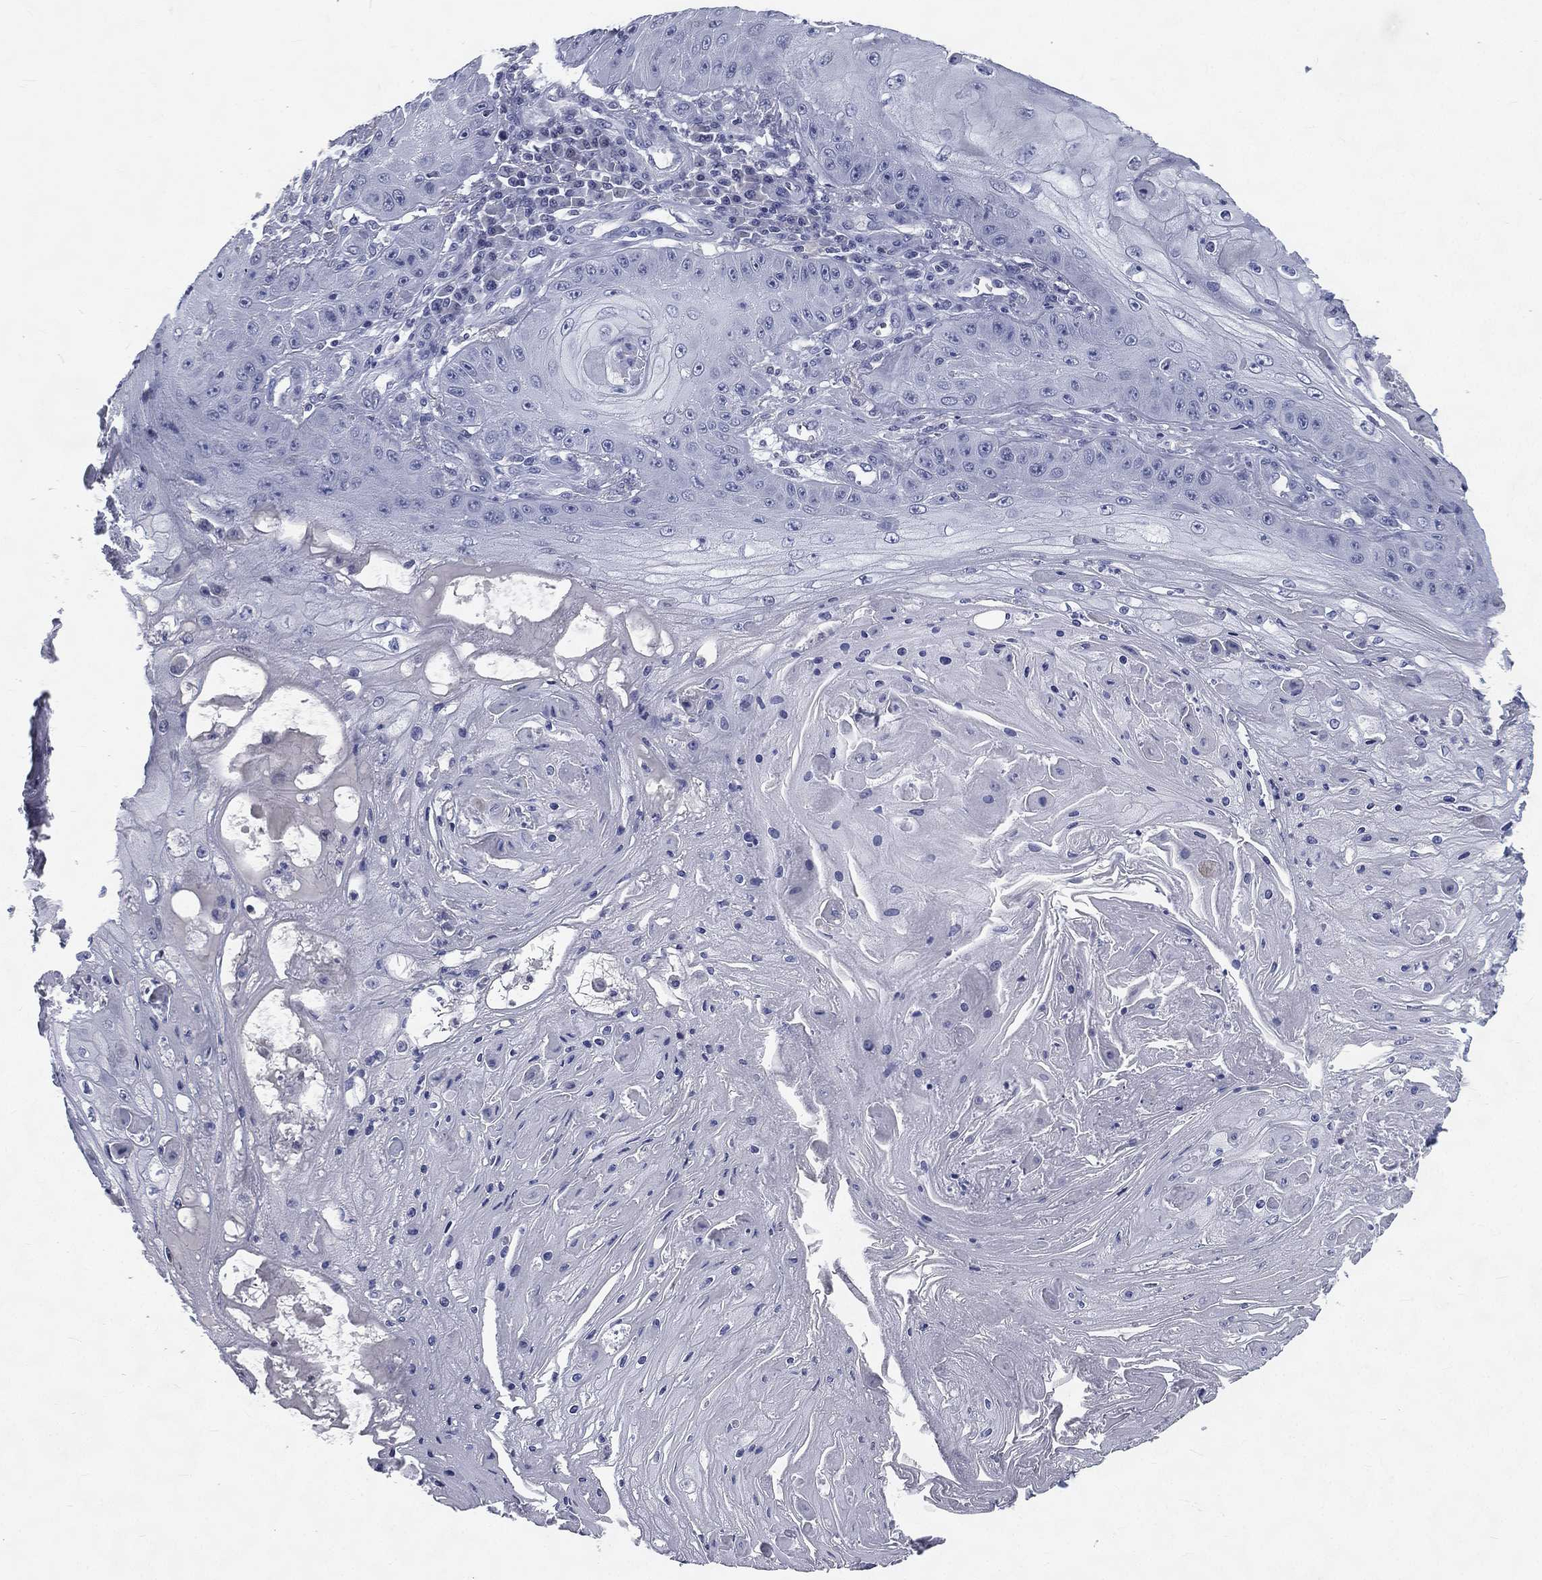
{"staining": {"intensity": "negative", "quantity": "none", "location": "none"}, "tissue": "skin cancer", "cell_type": "Tumor cells", "image_type": "cancer", "snomed": [{"axis": "morphology", "description": "Squamous cell carcinoma, NOS"}, {"axis": "topography", "description": "Skin"}], "caption": "Immunohistochemistry micrograph of skin cancer (squamous cell carcinoma) stained for a protein (brown), which shows no expression in tumor cells.", "gene": "IFT27", "patient": {"sex": "male", "age": 70}}